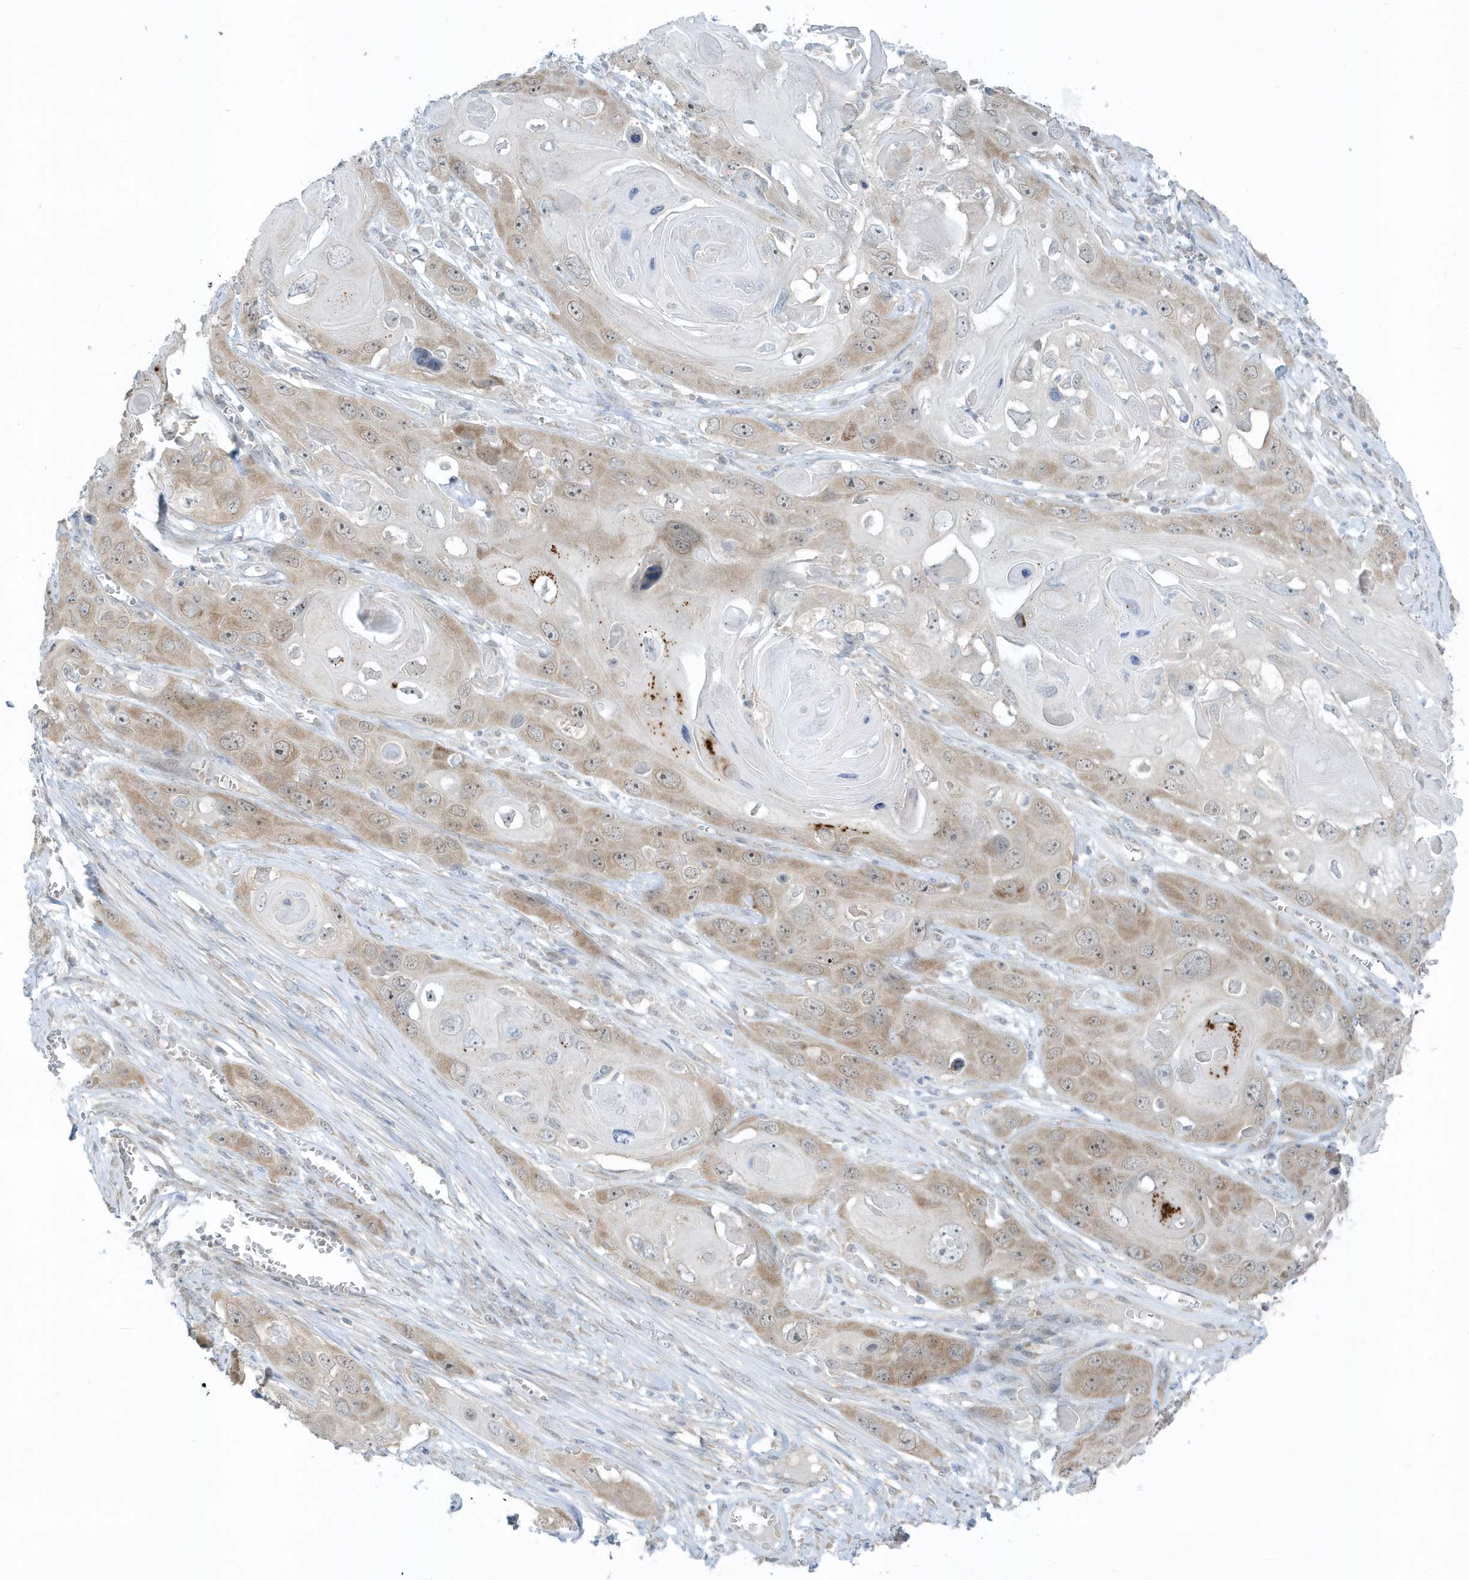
{"staining": {"intensity": "weak", "quantity": "25%-75%", "location": "cytoplasmic/membranous,nuclear"}, "tissue": "skin cancer", "cell_type": "Tumor cells", "image_type": "cancer", "snomed": [{"axis": "morphology", "description": "Squamous cell carcinoma, NOS"}, {"axis": "topography", "description": "Skin"}], "caption": "Immunohistochemical staining of human squamous cell carcinoma (skin) exhibits low levels of weak cytoplasmic/membranous and nuclear protein expression in approximately 25%-75% of tumor cells.", "gene": "SCN3A", "patient": {"sex": "male", "age": 55}}